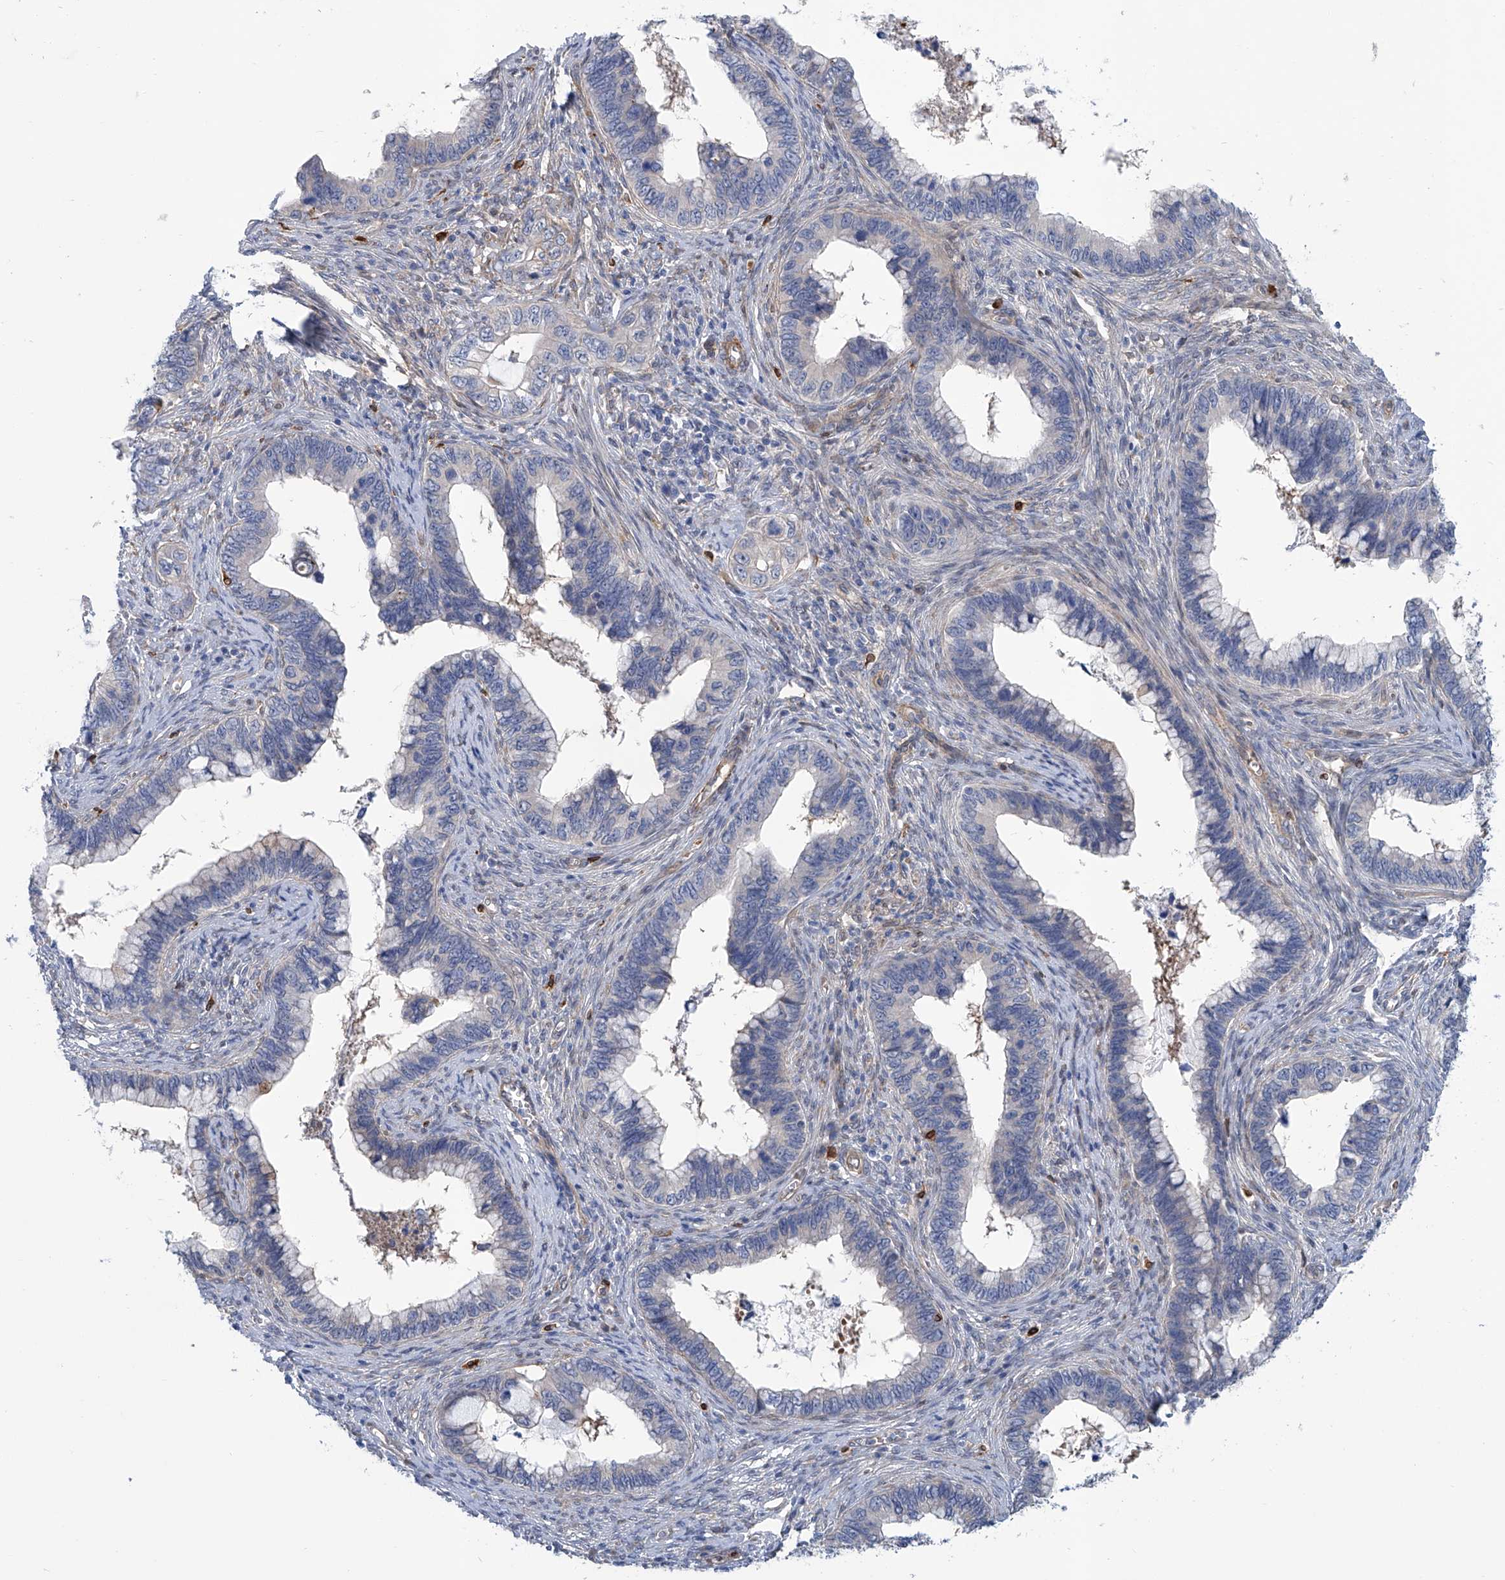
{"staining": {"intensity": "negative", "quantity": "none", "location": "none"}, "tissue": "cervical cancer", "cell_type": "Tumor cells", "image_type": "cancer", "snomed": [{"axis": "morphology", "description": "Adenocarcinoma, NOS"}, {"axis": "topography", "description": "Cervix"}], "caption": "Immunohistochemical staining of human adenocarcinoma (cervical) reveals no significant staining in tumor cells.", "gene": "TNN", "patient": {"sex": "female", "age": 44}}